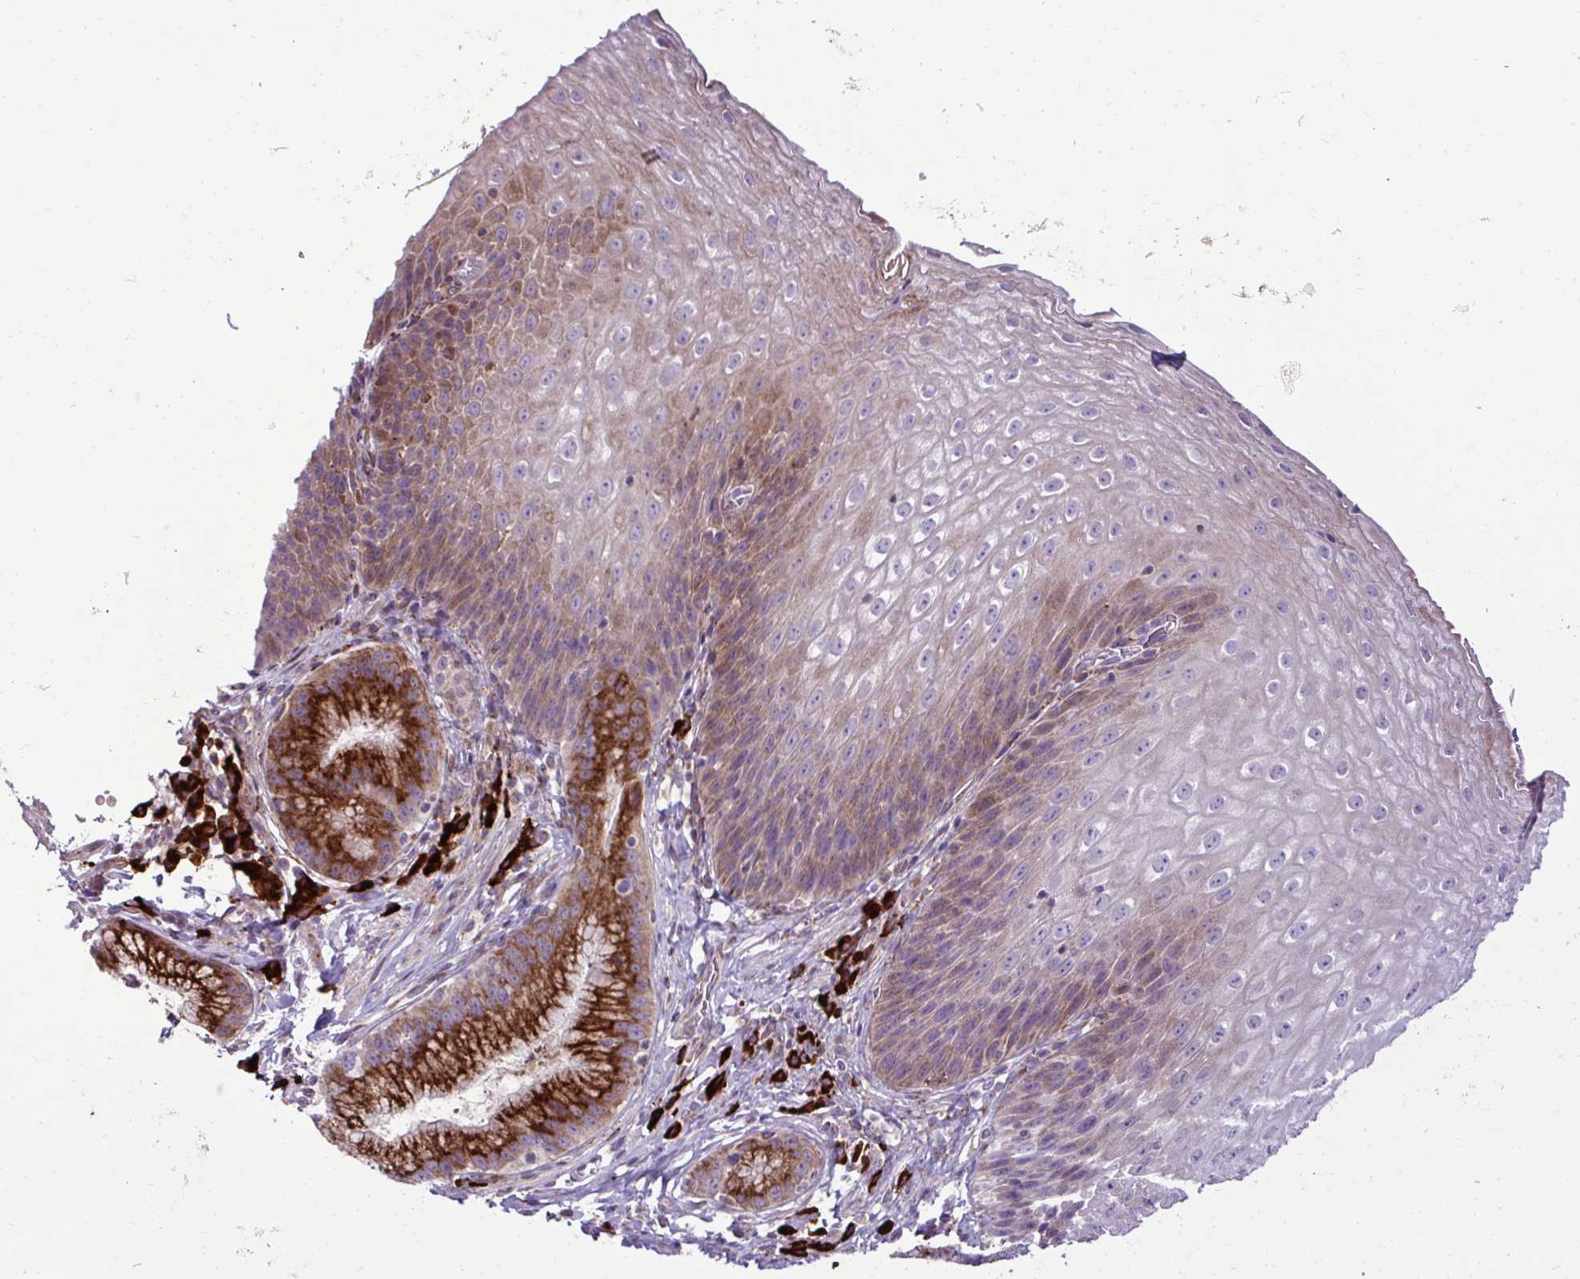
{"staining": {"intensity": "moderate", "quantity": "25%-75%", "location": "cytoplasmic/membranous"}, "tissue": "esophagus", "cell_type": "Squamous epithelial cells", "image_type": "normal", "snomed": [{"axis": "morphology", "description": "Normal tissue, NOS"}, {"axis": "topography", "description": "Esophagus"}], "caption": "Immunohistochemical staining of benign human esophagus demonstrates moderate cytoplasmic/membranous protein positivity in approximately 25%-75% of squamous epithelial cells. (DAB IHC, brown staining for protein, blue staining for nuclei).", "gene": "LIMS1", "patient": {"sex": "female", "age": 61}}